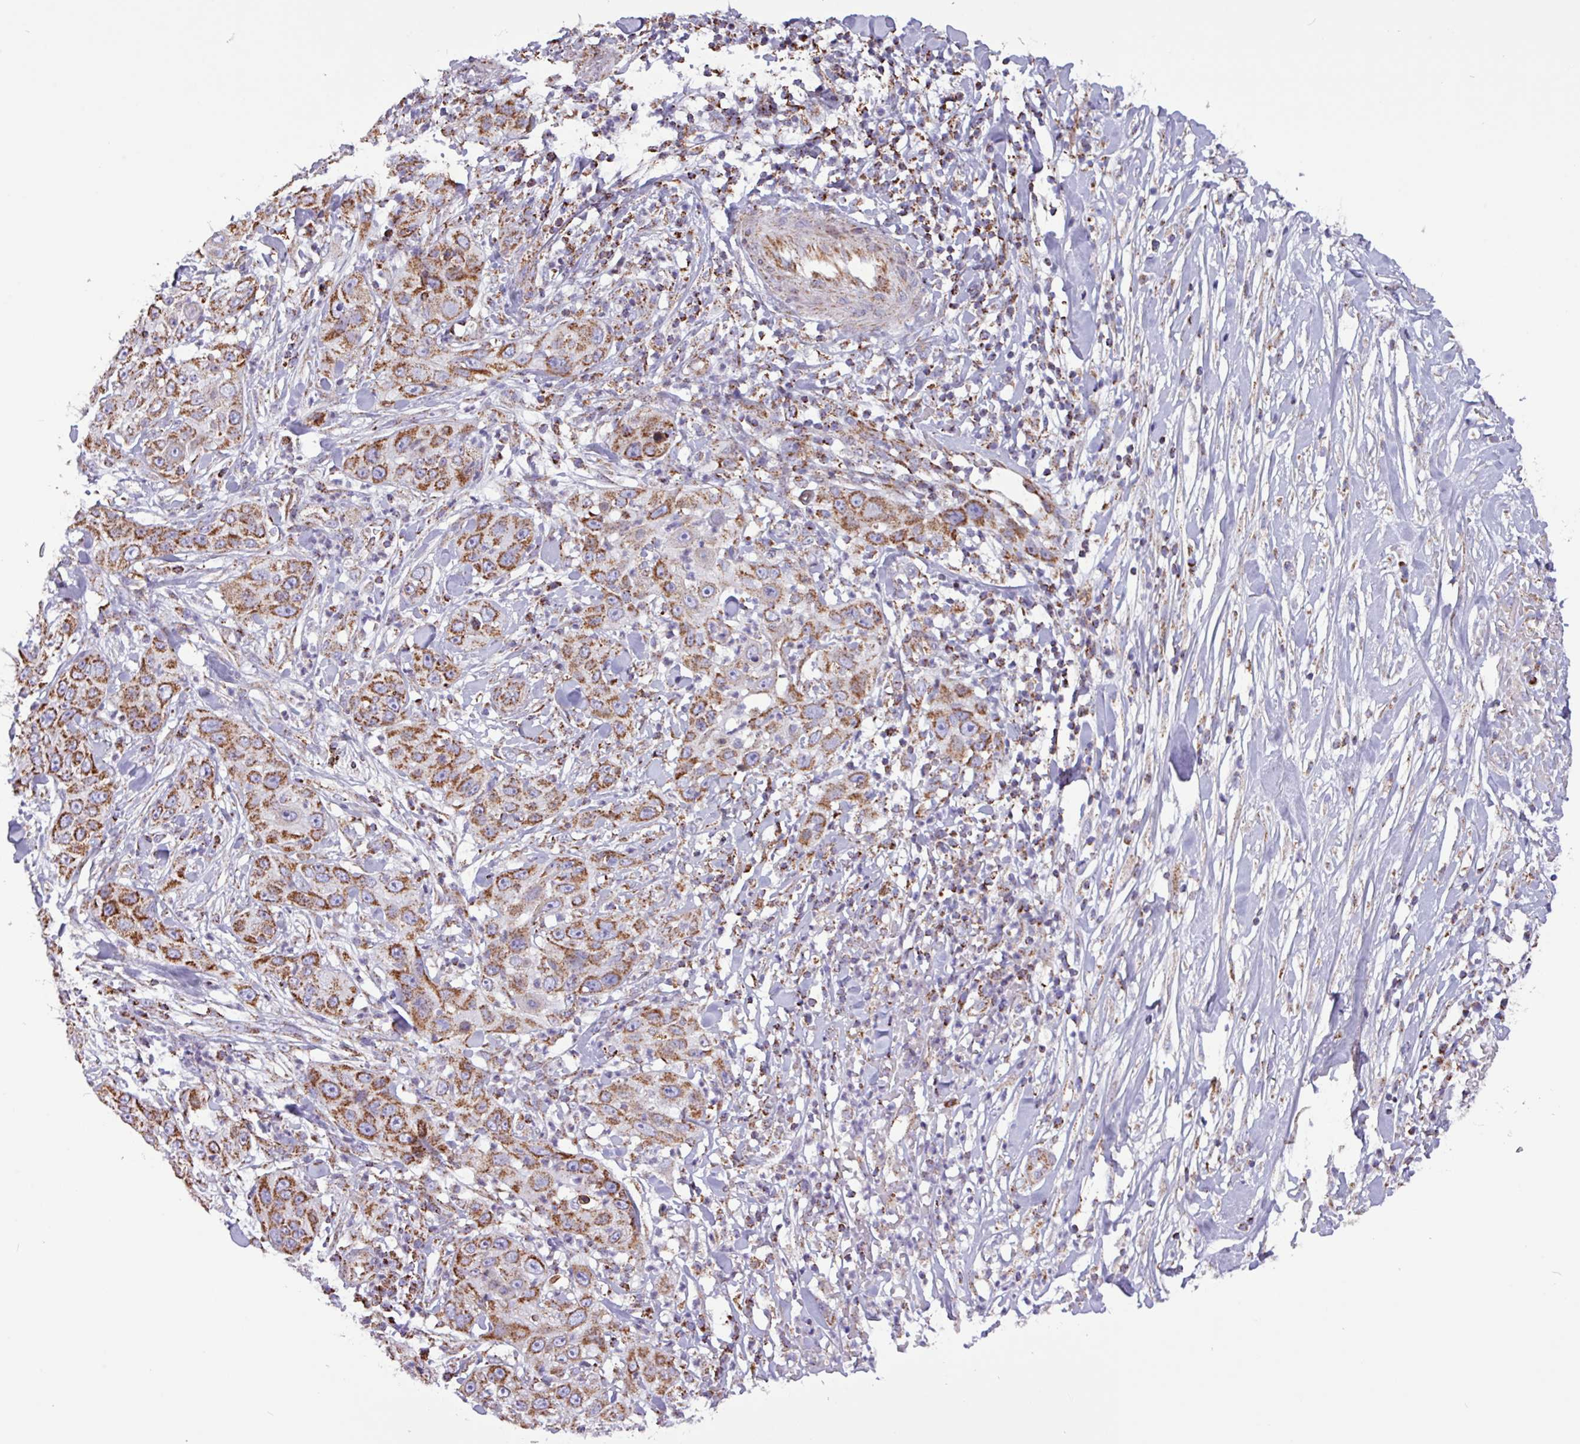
{"staining": {"intensity": "moderate", "quantity": ">75%", "location": "cytoplasmic/membranous"}, "tissue": "skin cancer", "cell_type": "Tumor cells", "image_type": "cancer", "snomed": [{"axis": "morphology", "description": "Squamous cell carcinoma, NOS"}, {"axis": "topography", "description": "Skin"}], "caption": "DAB immunohistochemical staining of human squamous cell carcinoma (skin) exhibits moderate cytoplasmic/membranous protein expression in approximately >75% of tumor cells.", "gene": "RTL3", "patient": {"sex": "female", "age": 44}}